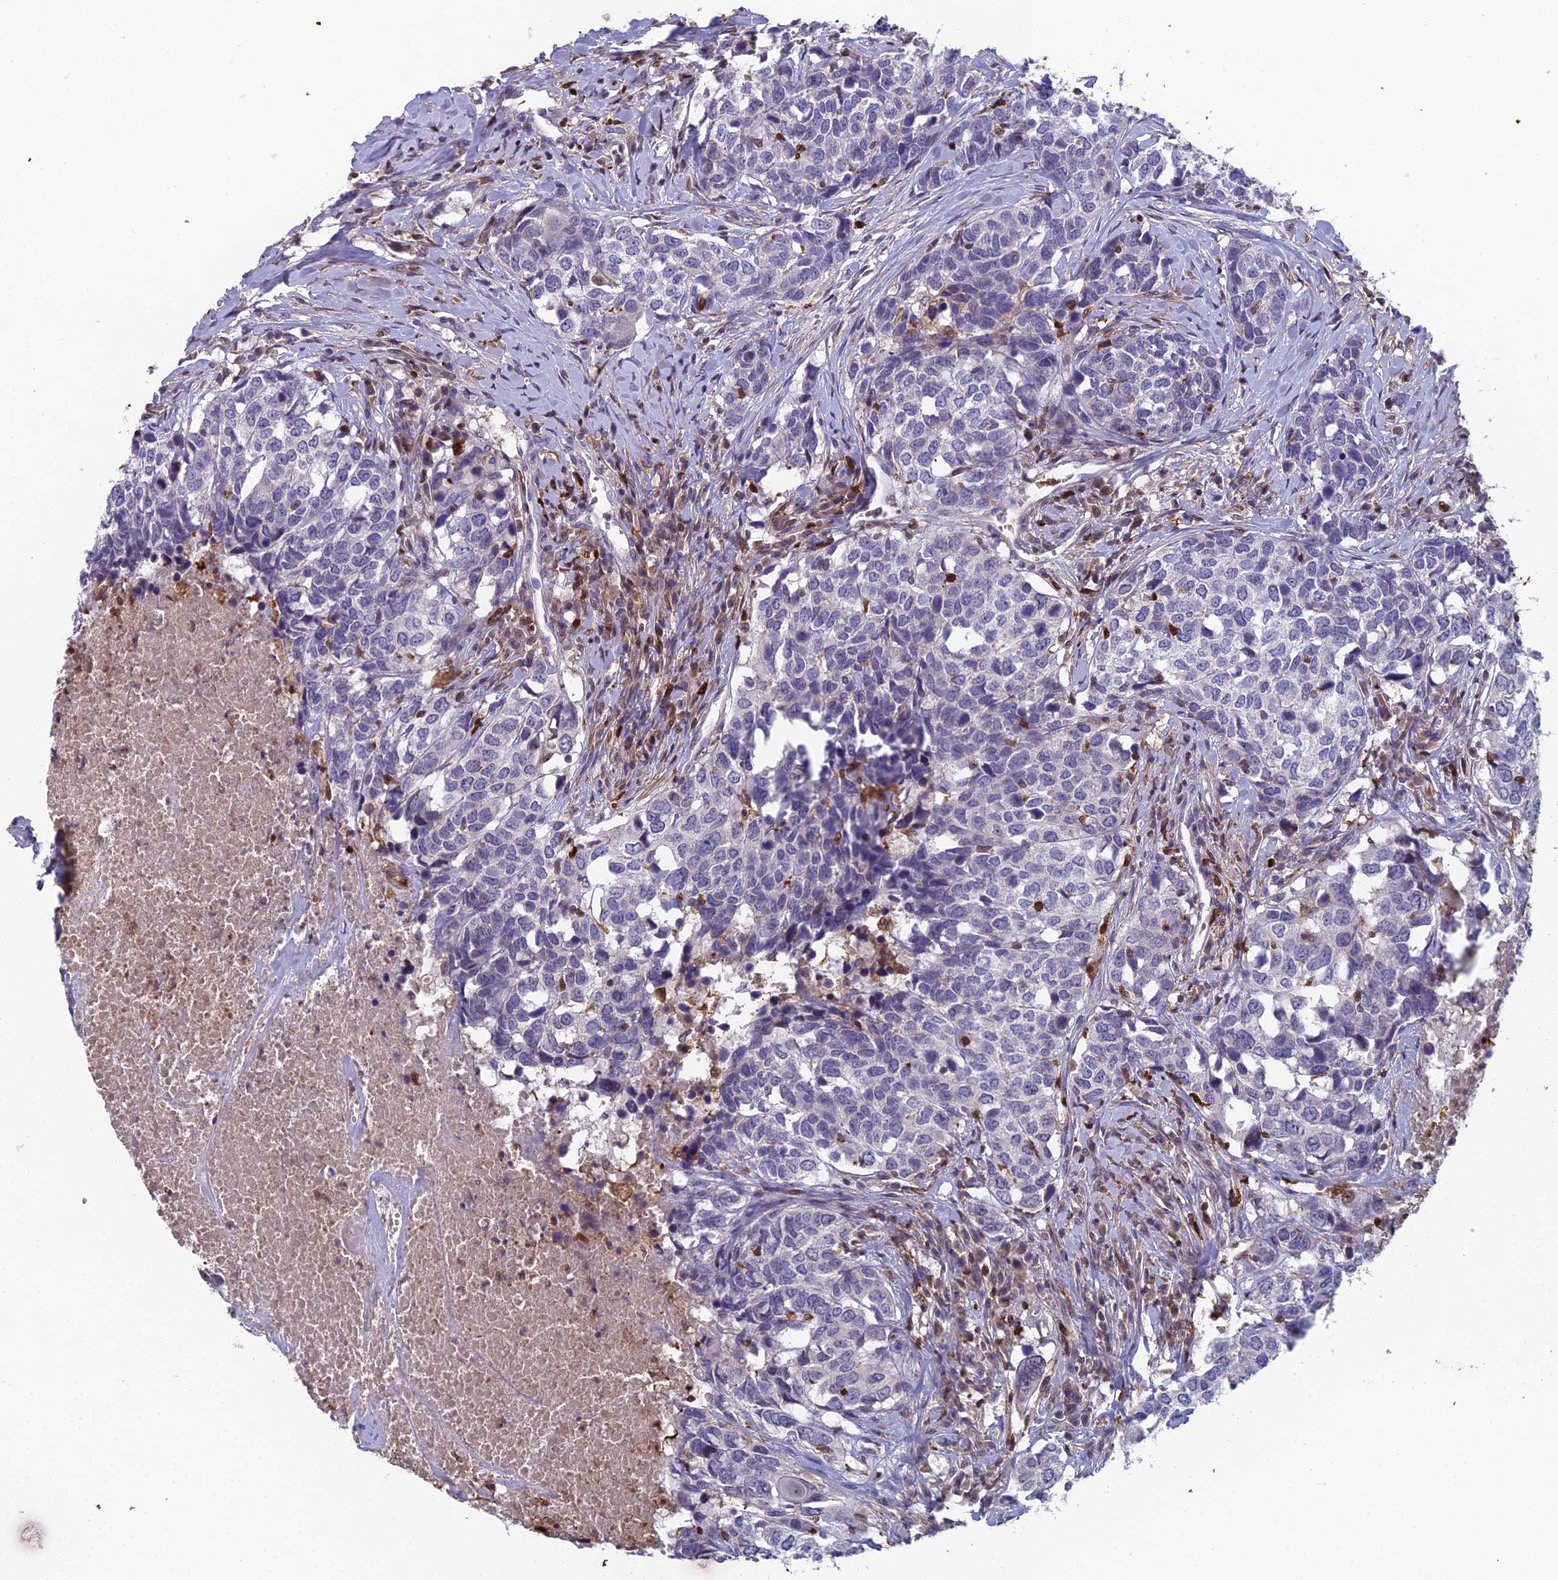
{"staining": {"intensity": "negative", "quantity": "none", "location": "none"}, "tissue": "head and neck cancer", "cell_type": "Tumor cells", "image_type": "cancer", "snomed": [{"axis": "morphology", "description": "Squamous cell carcinoma, NOS"}, {"axis": "topography", "description": "Head-Neck"}], "caption": "Immunohistochemistry (IHC) histopathology image of head and neck cancer stained for a protein (brown), which reveals no staining in tumor cells. (DAB (3,3'-diaminobenzidine) IHC with hematoxylin counter stain).", "gene": "GALK2", "patient": {"sex": "male", "age": 66}}